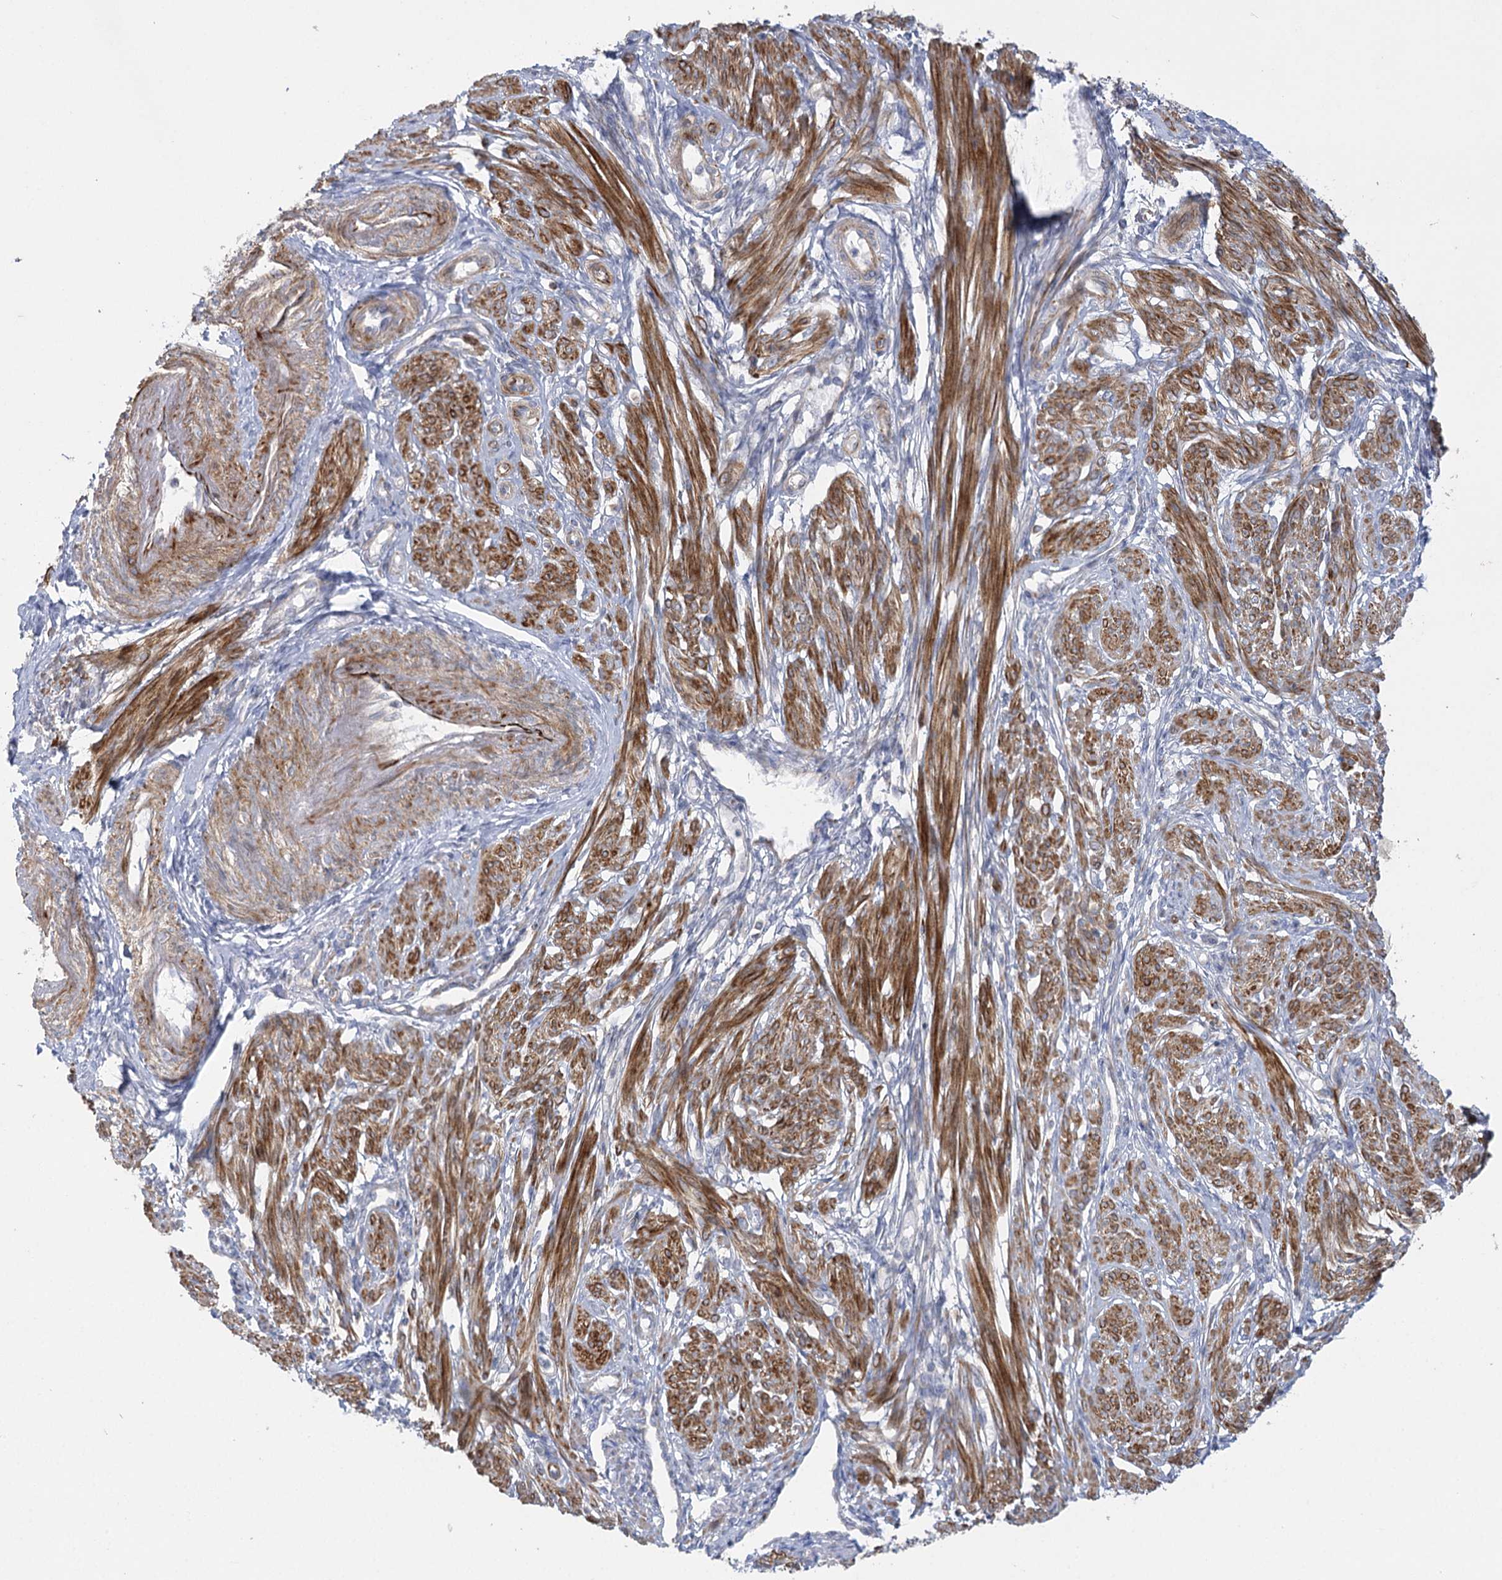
{"staining": {"intensity": "strong", "quantity": "25%-75%", "location": "cytoplasmic/membranous"}, "tissue": "smooth muscle", "cell_type": "Smooth muscle cells", "image_type": "normal", "snomed": [{"axis": "morphology", "description": "Normal tissue, NOS"}, {"axis": "topography", "description": "Smooth muscle"}], "caption": "This is a histology image of immunohistochemistry (IHC) staining of benign smooth muscle, which shows strong positivity in the cytoplasmic/membranous of smooth muscle cells.", "gene": "DHTKD1", "patient": {"sex": "female", "age": 39}}